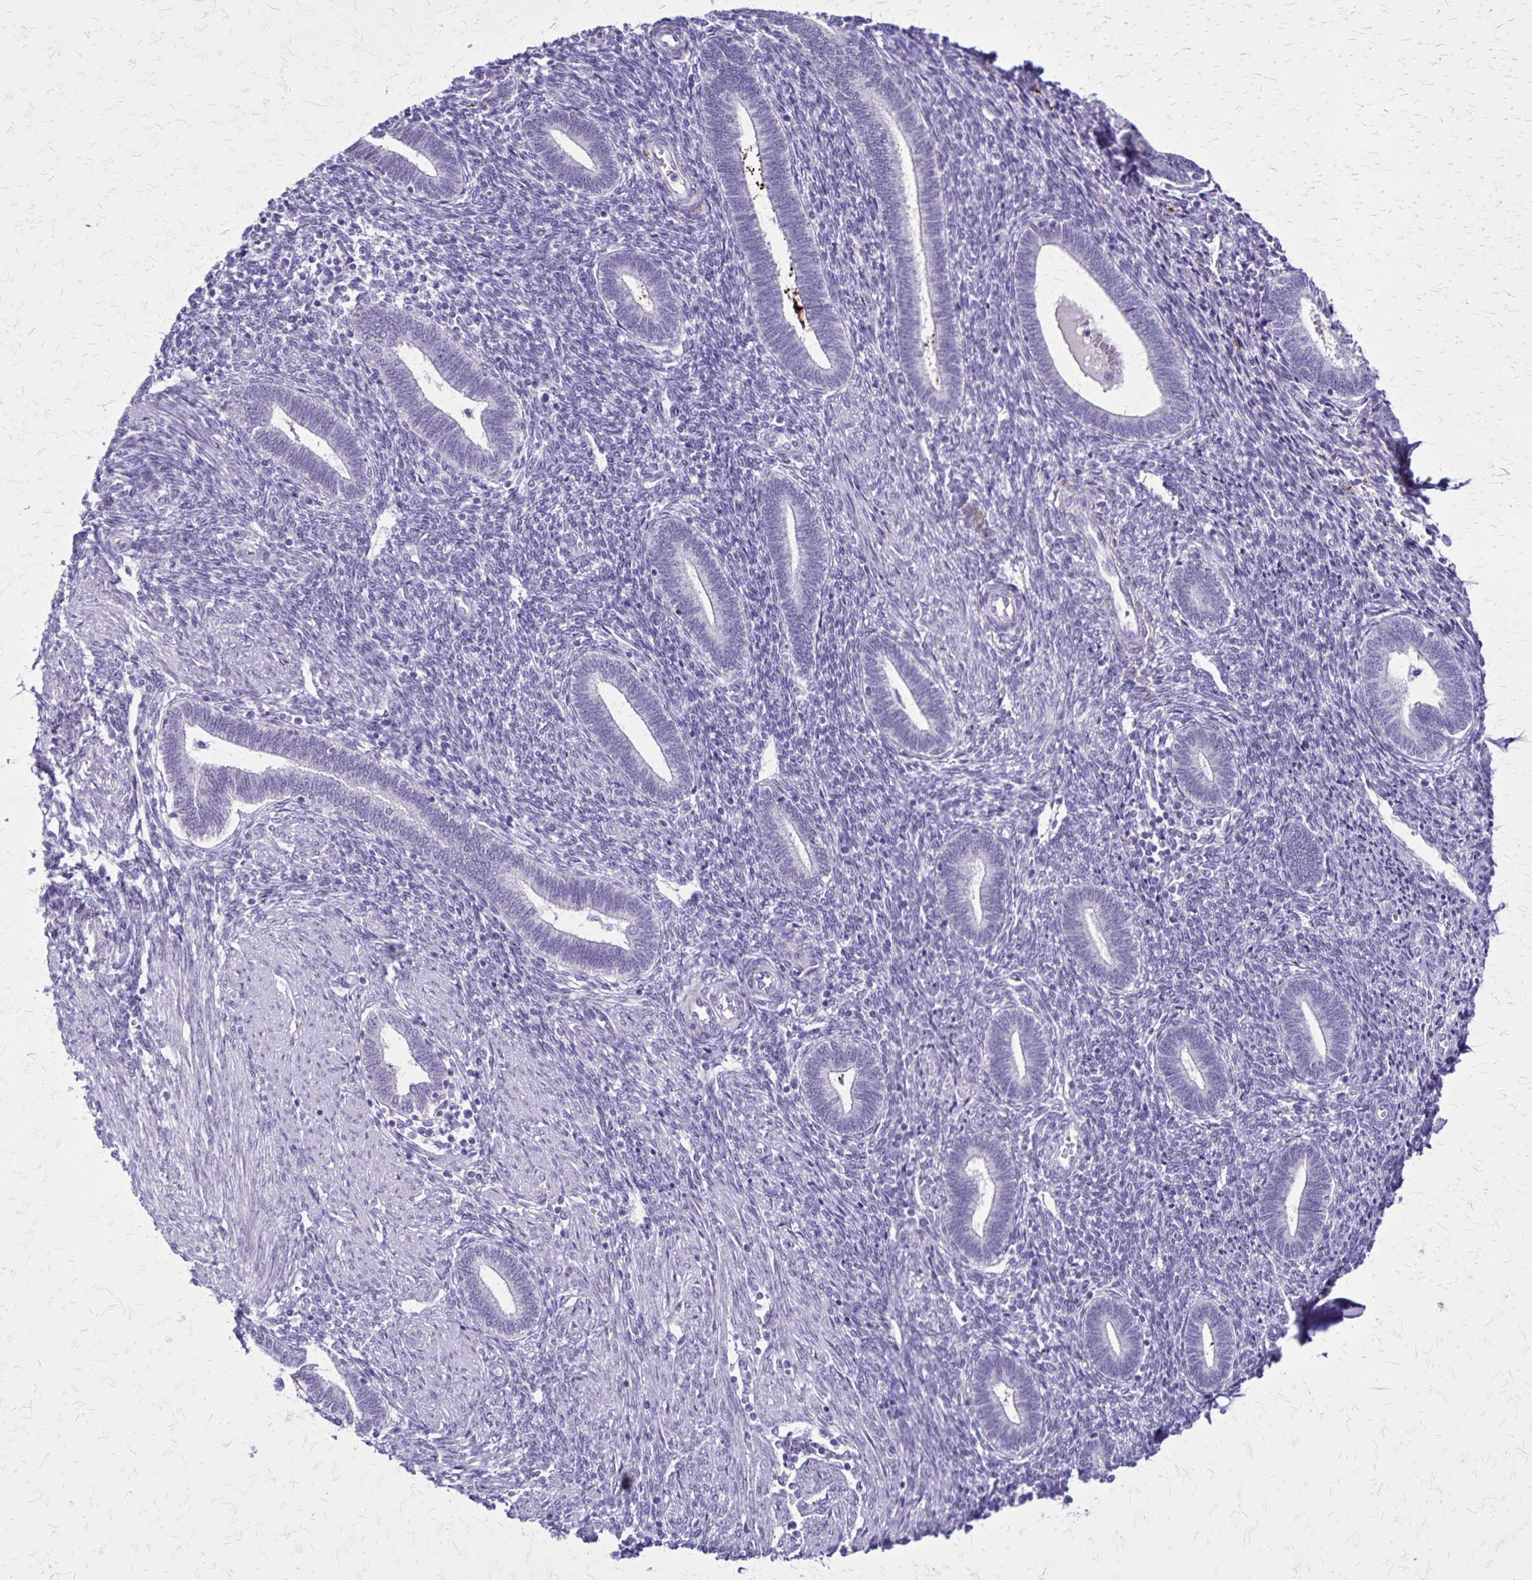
{"staining": {"intensity": "negative", "quantity": "none", "location": "none"}, "tissue": "endometrium", "cell_type": "Cells in endometrial stroma", "image_type": "normal", "snomed": [{"axis": "morphology", "description": "Normal tissue, NOS"}, {"axis": "topography", "description": "Endometrium"}], "caption": "The micrograph shows no significant expression in cells in endometrial stroma of endometrium.", "gene": "OR51B5", "patient": {"sex": "female", "age": 42}}